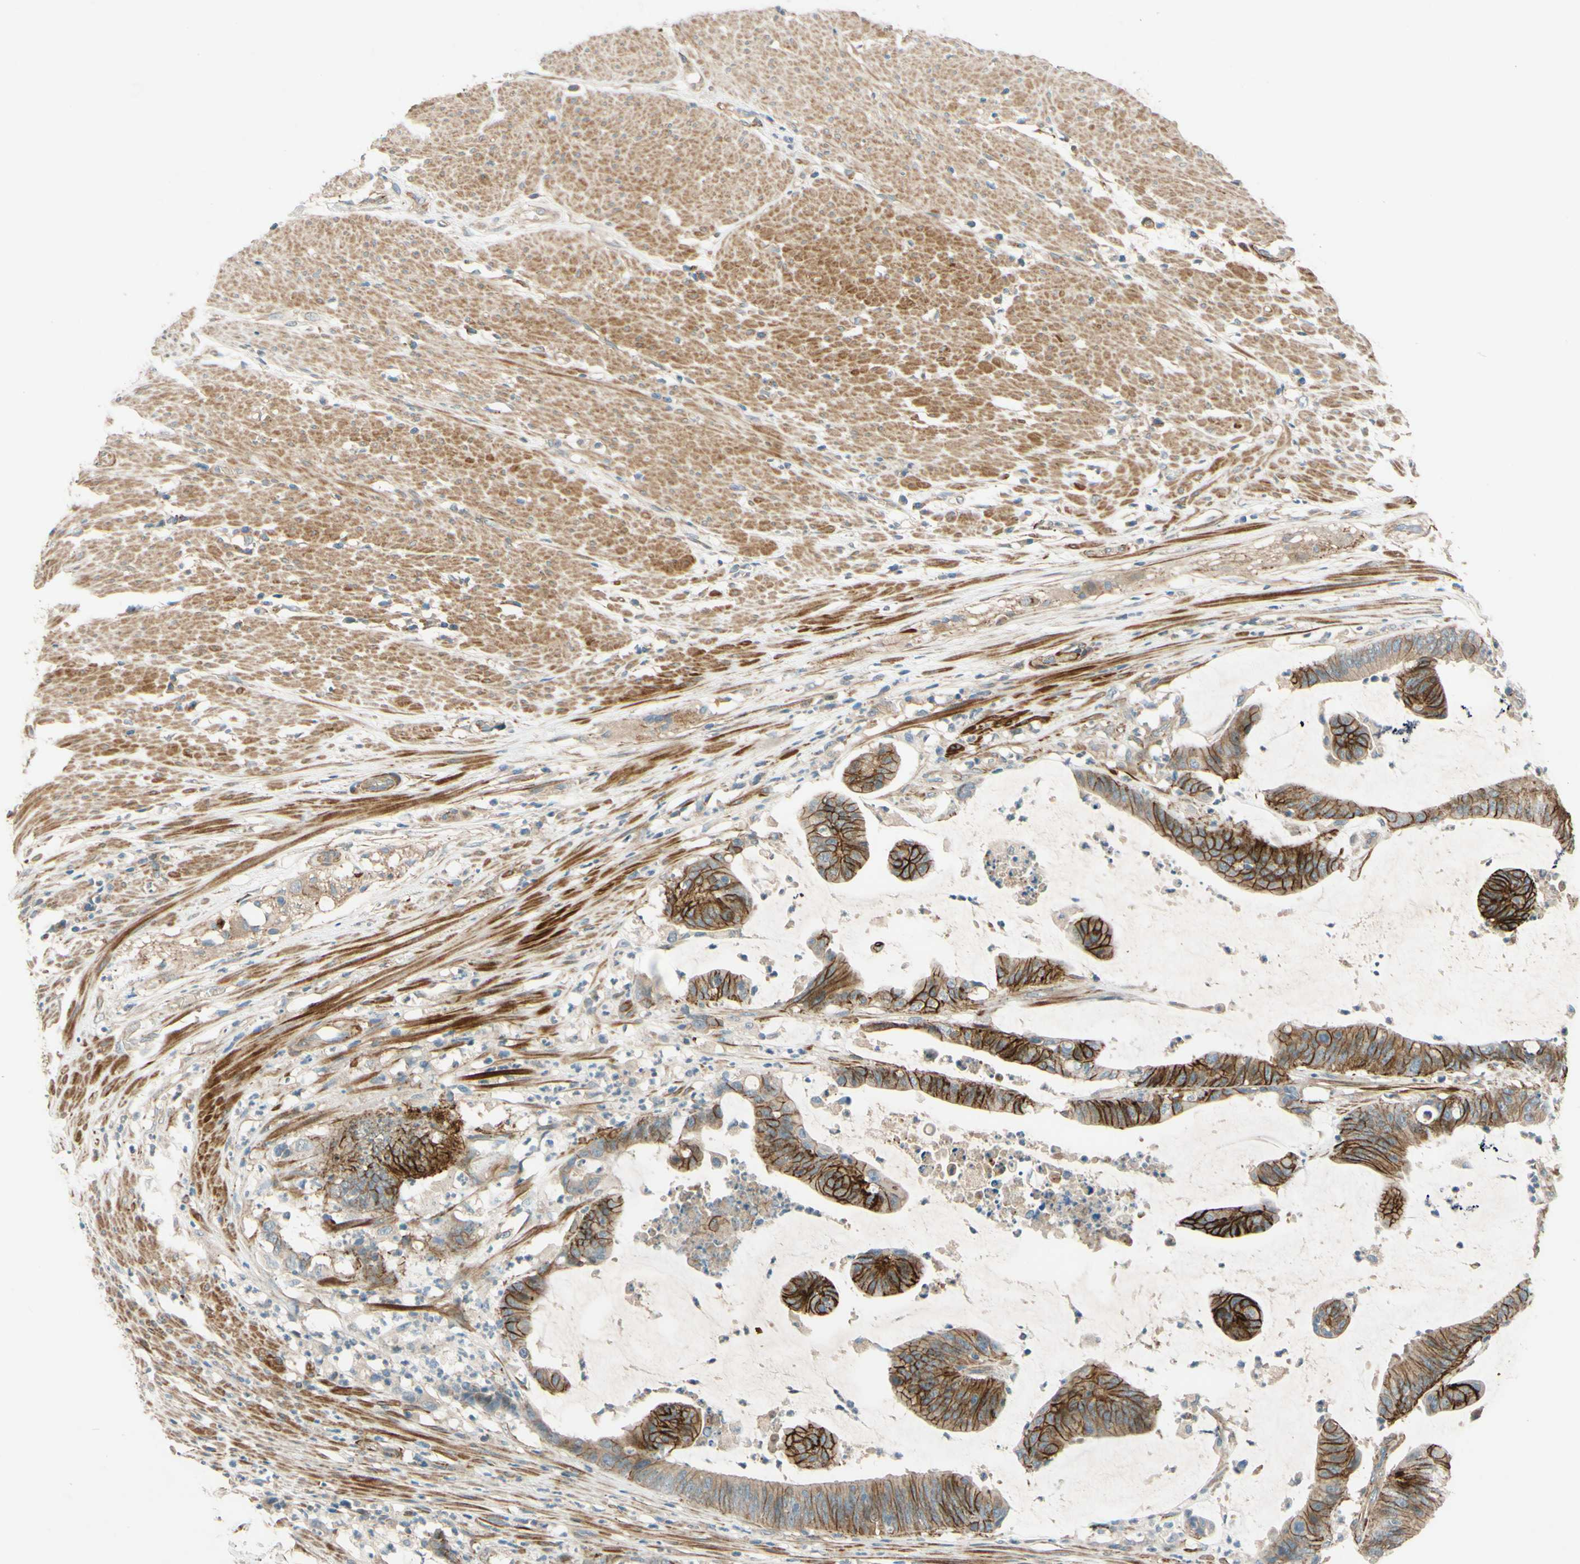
{"staining": {"intensity": "moderate", "quantity": ">75%", "location": "cytoplasmic/membranous"}, "tissue": "colorectal cancer", "cell_type": "Tumor cells", "image_type": "cancer", "snomed": [{"axis": "morphology", "description": "Adenocarcinoma, NOS"}, {"axis": "topography", "description": "Rectum"}], "caption": "This micrograph shows IHC staining of human colorectal cancer, with medium moderate cytoplasmic/membranous expression in approximately >75% of tumor cells.", "gene": "ADAM17", "patient": {"sex": "female", "age": 66}}